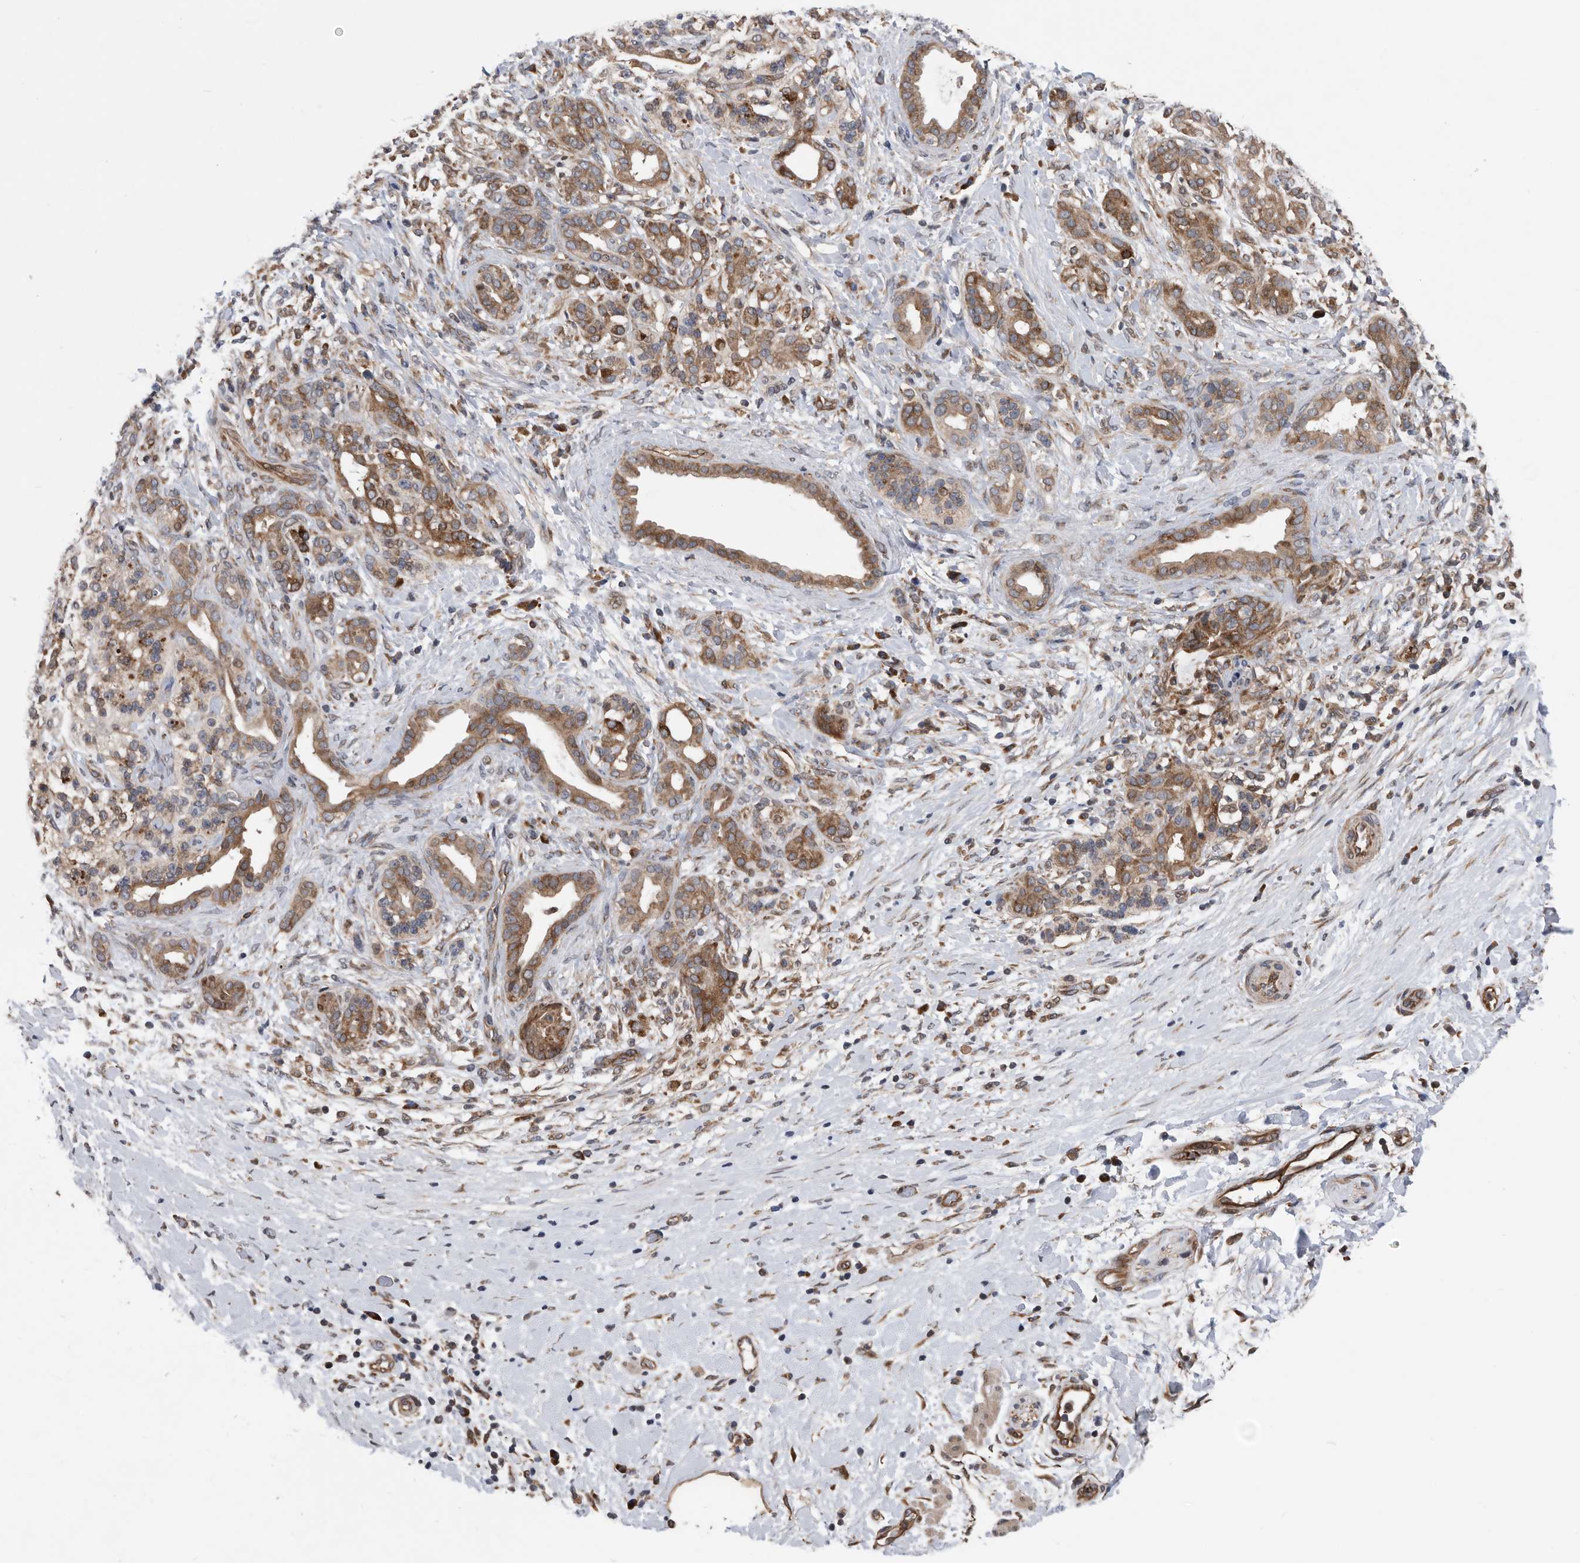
{"staining": {"intensity": "moderate", "quantity": ">75%", "location": "cytoplasmic/membranous"}, "tissue": "pancreatic cancer", "cell_type": "Tumor cells", "image_type": "cancer", "snomed": [{"axis": "morphology", "description": "Adenocarcinoma, NOS"}, {"axis": "topography", "description": "Pancreas"}], "caption": "Human pancreatic cancer stained with a protein marker shows moderate staining in tumor cells.", "gene": "SERINC2", "patient": {"sex": "male", "age": 58}}